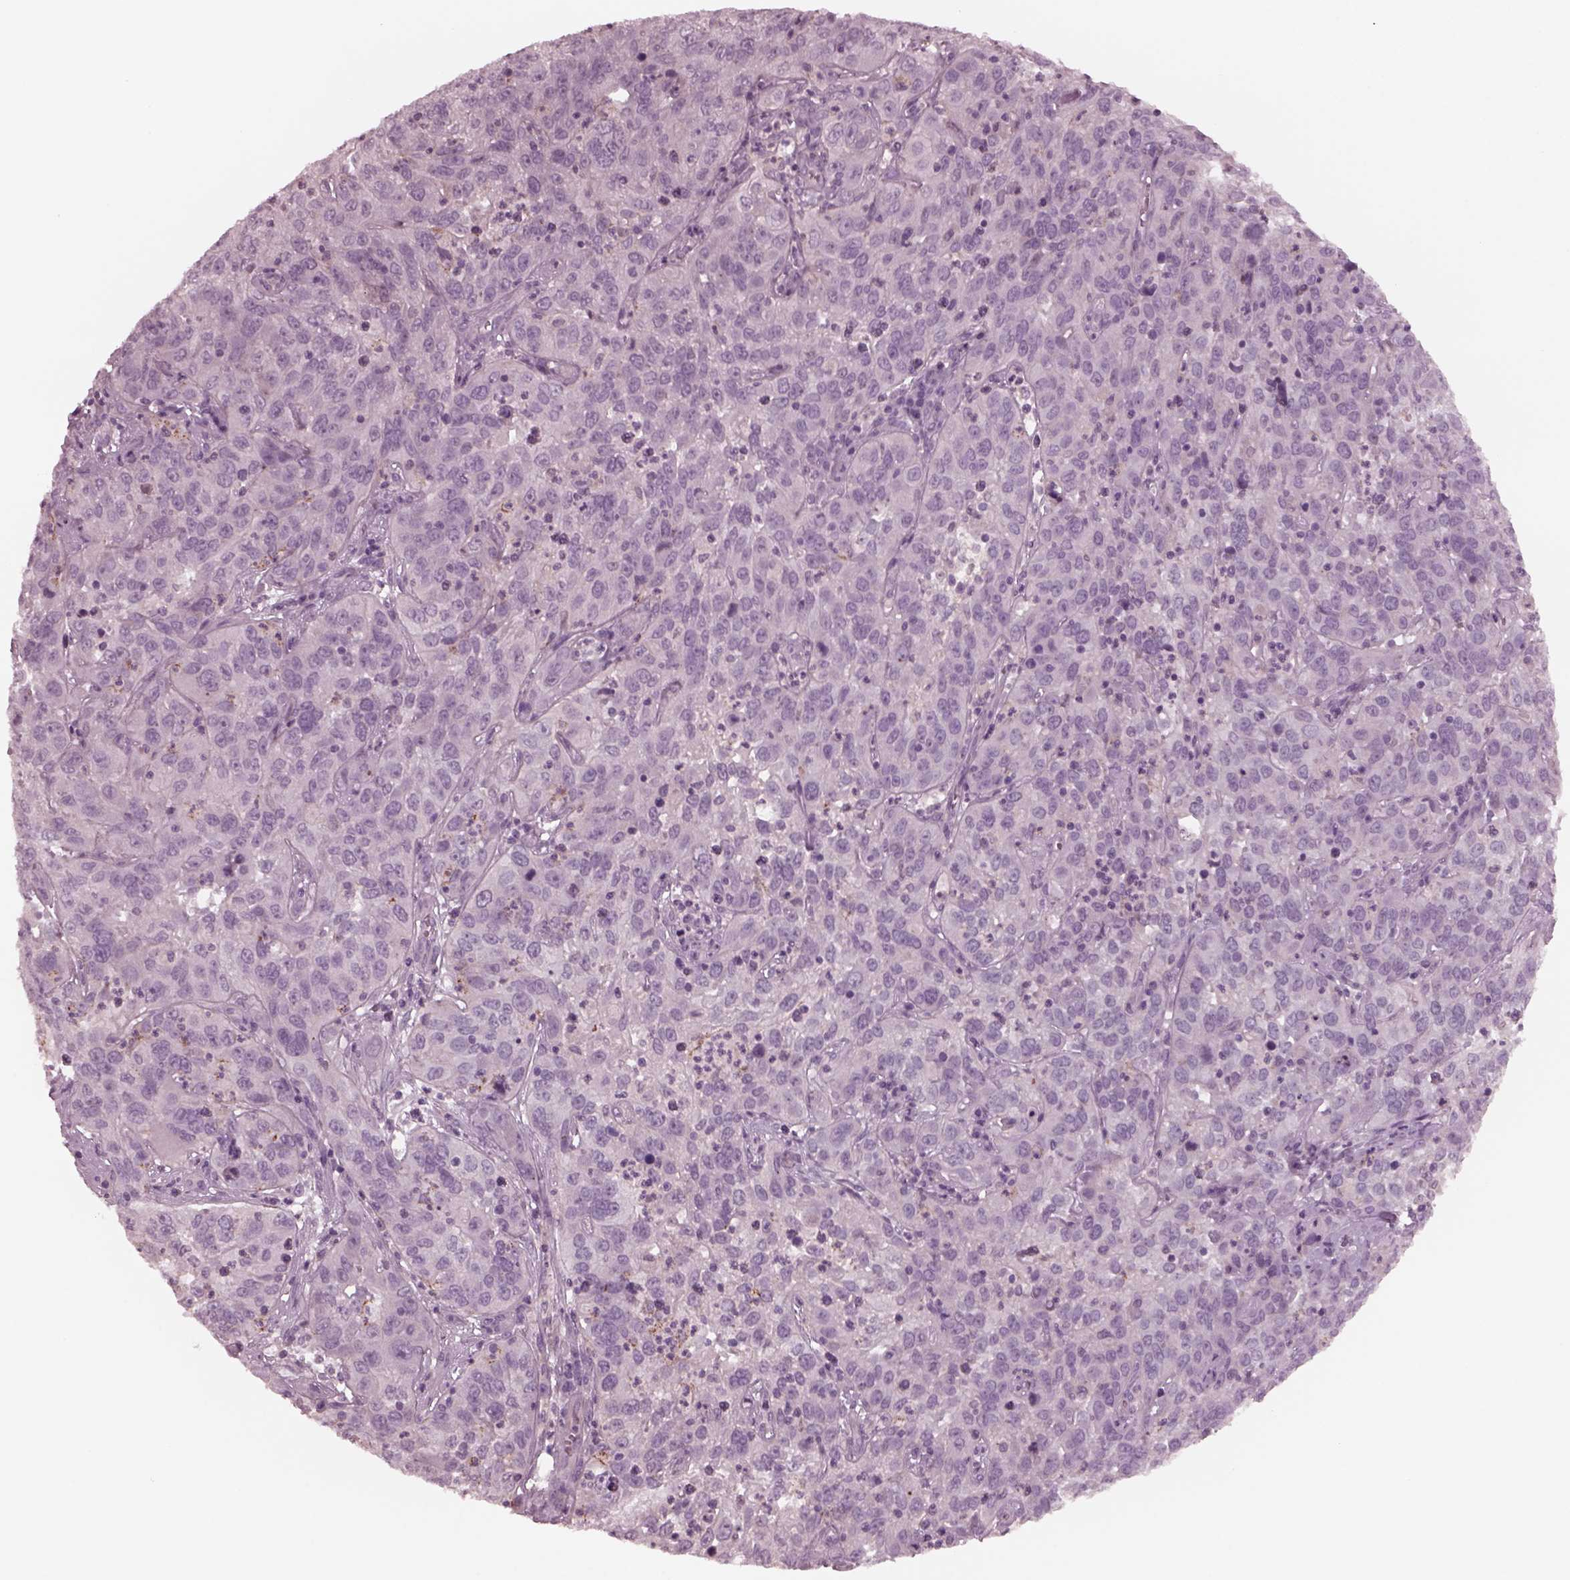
{"staining": {"intensity": "negative", "quantity": "none", "location": "none"}, "tissue": "cervical cancer", "cell_type": "Tumor cells", "image_type": "cancer", "snomed": [{"axis": "morphology", "description": "Squamous cell carcinoma, NOS"}, {"axis": "topography", "description": "Cervix"}], "caption": "High power microscopy histopathology image of an IHC photomicrograph of cervical cancer (squamous cell carcinoma), revealing no significant staining in tumor cells.", "gene": "YY2", "patient": {"sex": "female", "age": 32}}